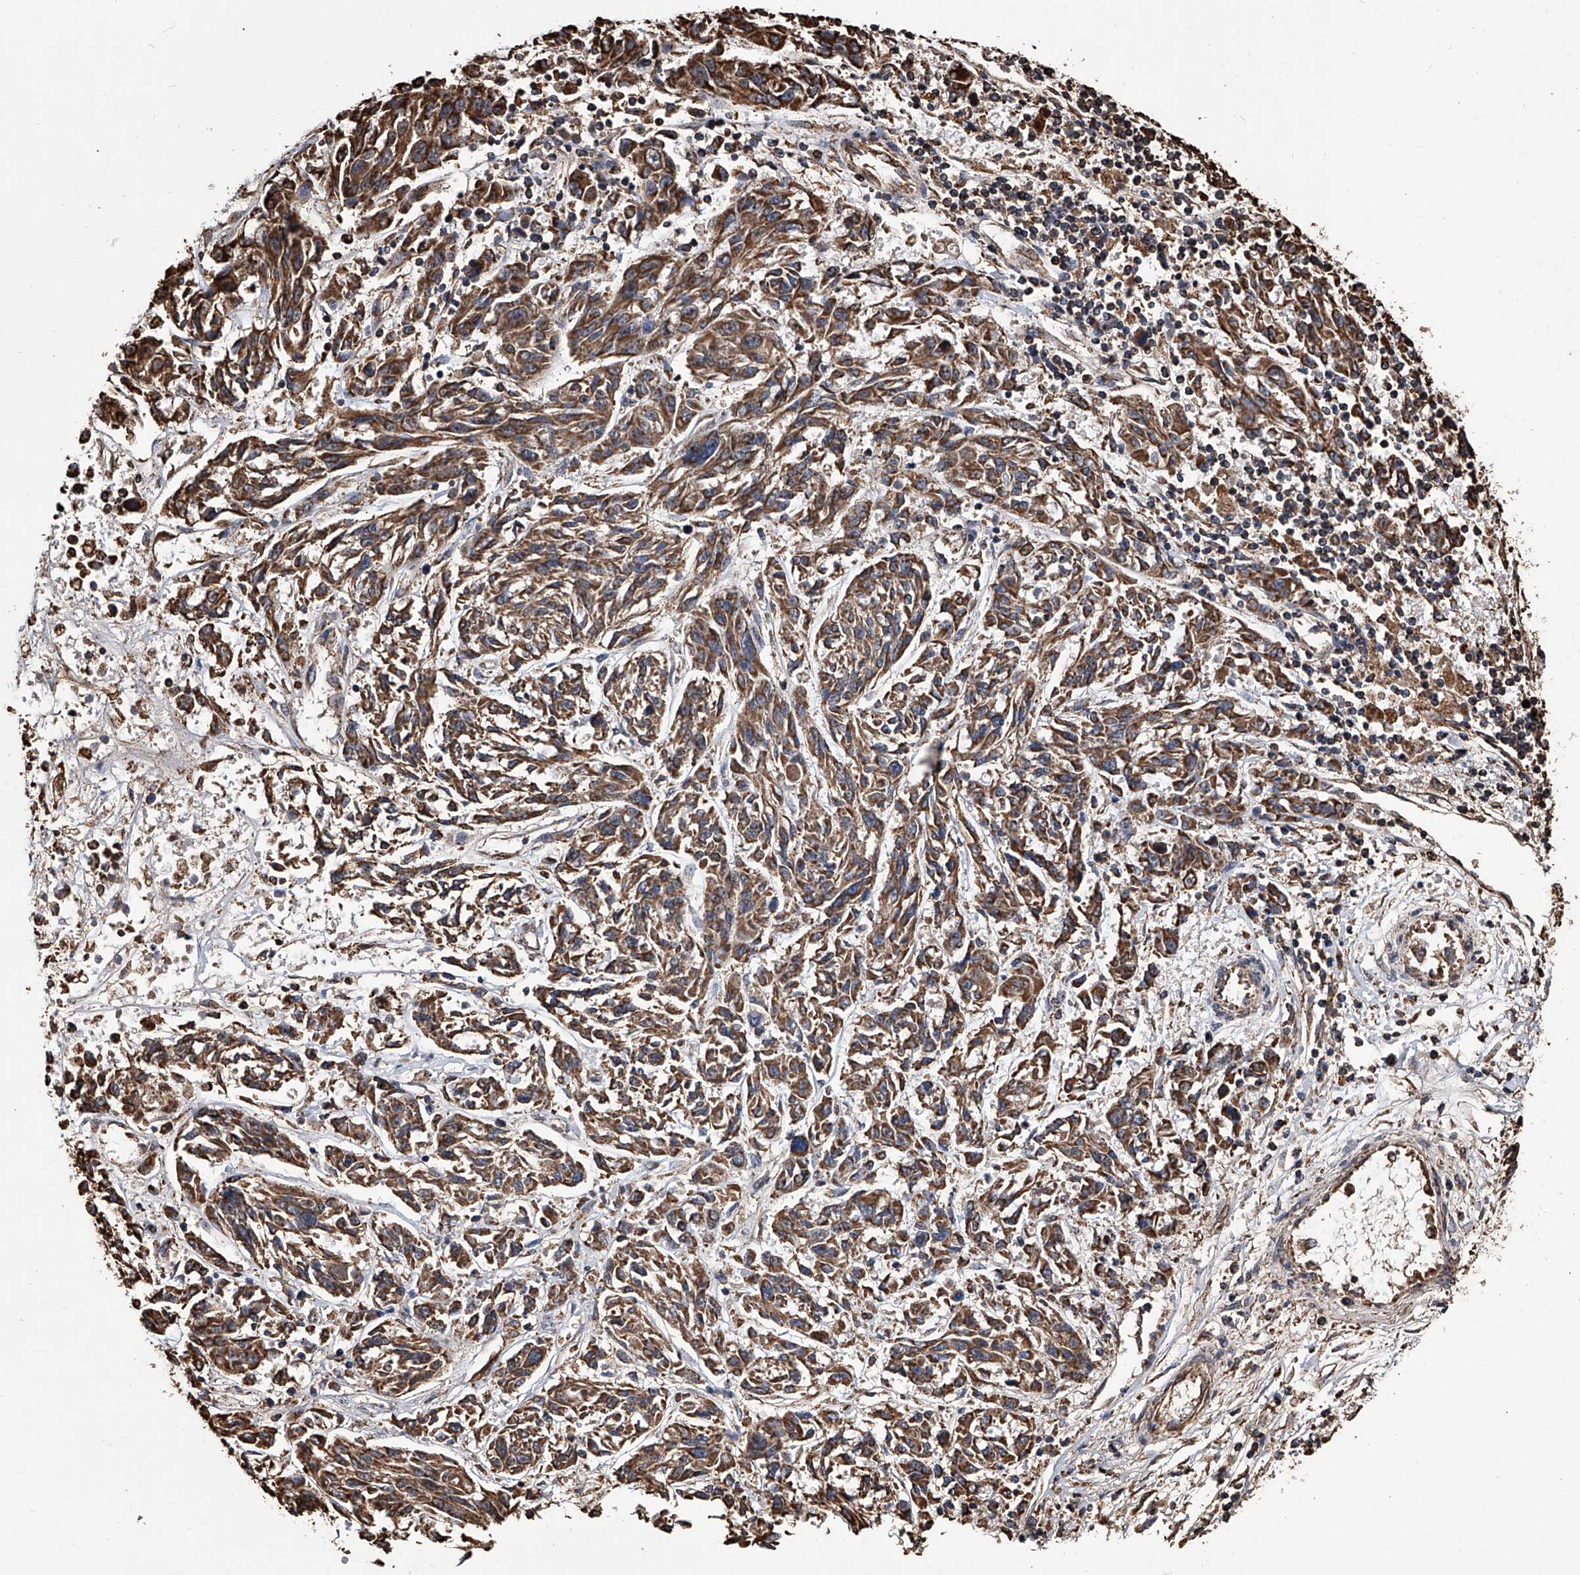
{"staining": {"intensity": "strong", "quantity": ">75%", "location": "cytoplasmic/membranous"}, "tissue": "melanoma", "cell_type": "Tumor cells", "image_type": "cancer", "snomed": [{"axis": "morphology", "description": "Malignant melanoma, NOS"}, {"axis": "topography", "description": "Skin"}], "caption": "Protein staining exhibits strong cytoplasmic/membranous positivity in approximately >75% of tumor cells in malignant melanoma. The protein is stained brown, and the nuclei are stained in blue (DAB (3,3'-diaminobenzidine) IHC with brightfield microscopy, high magnification).", "gene": "SMPDL3A", "patient": {"sex": "male", "age": 53}}